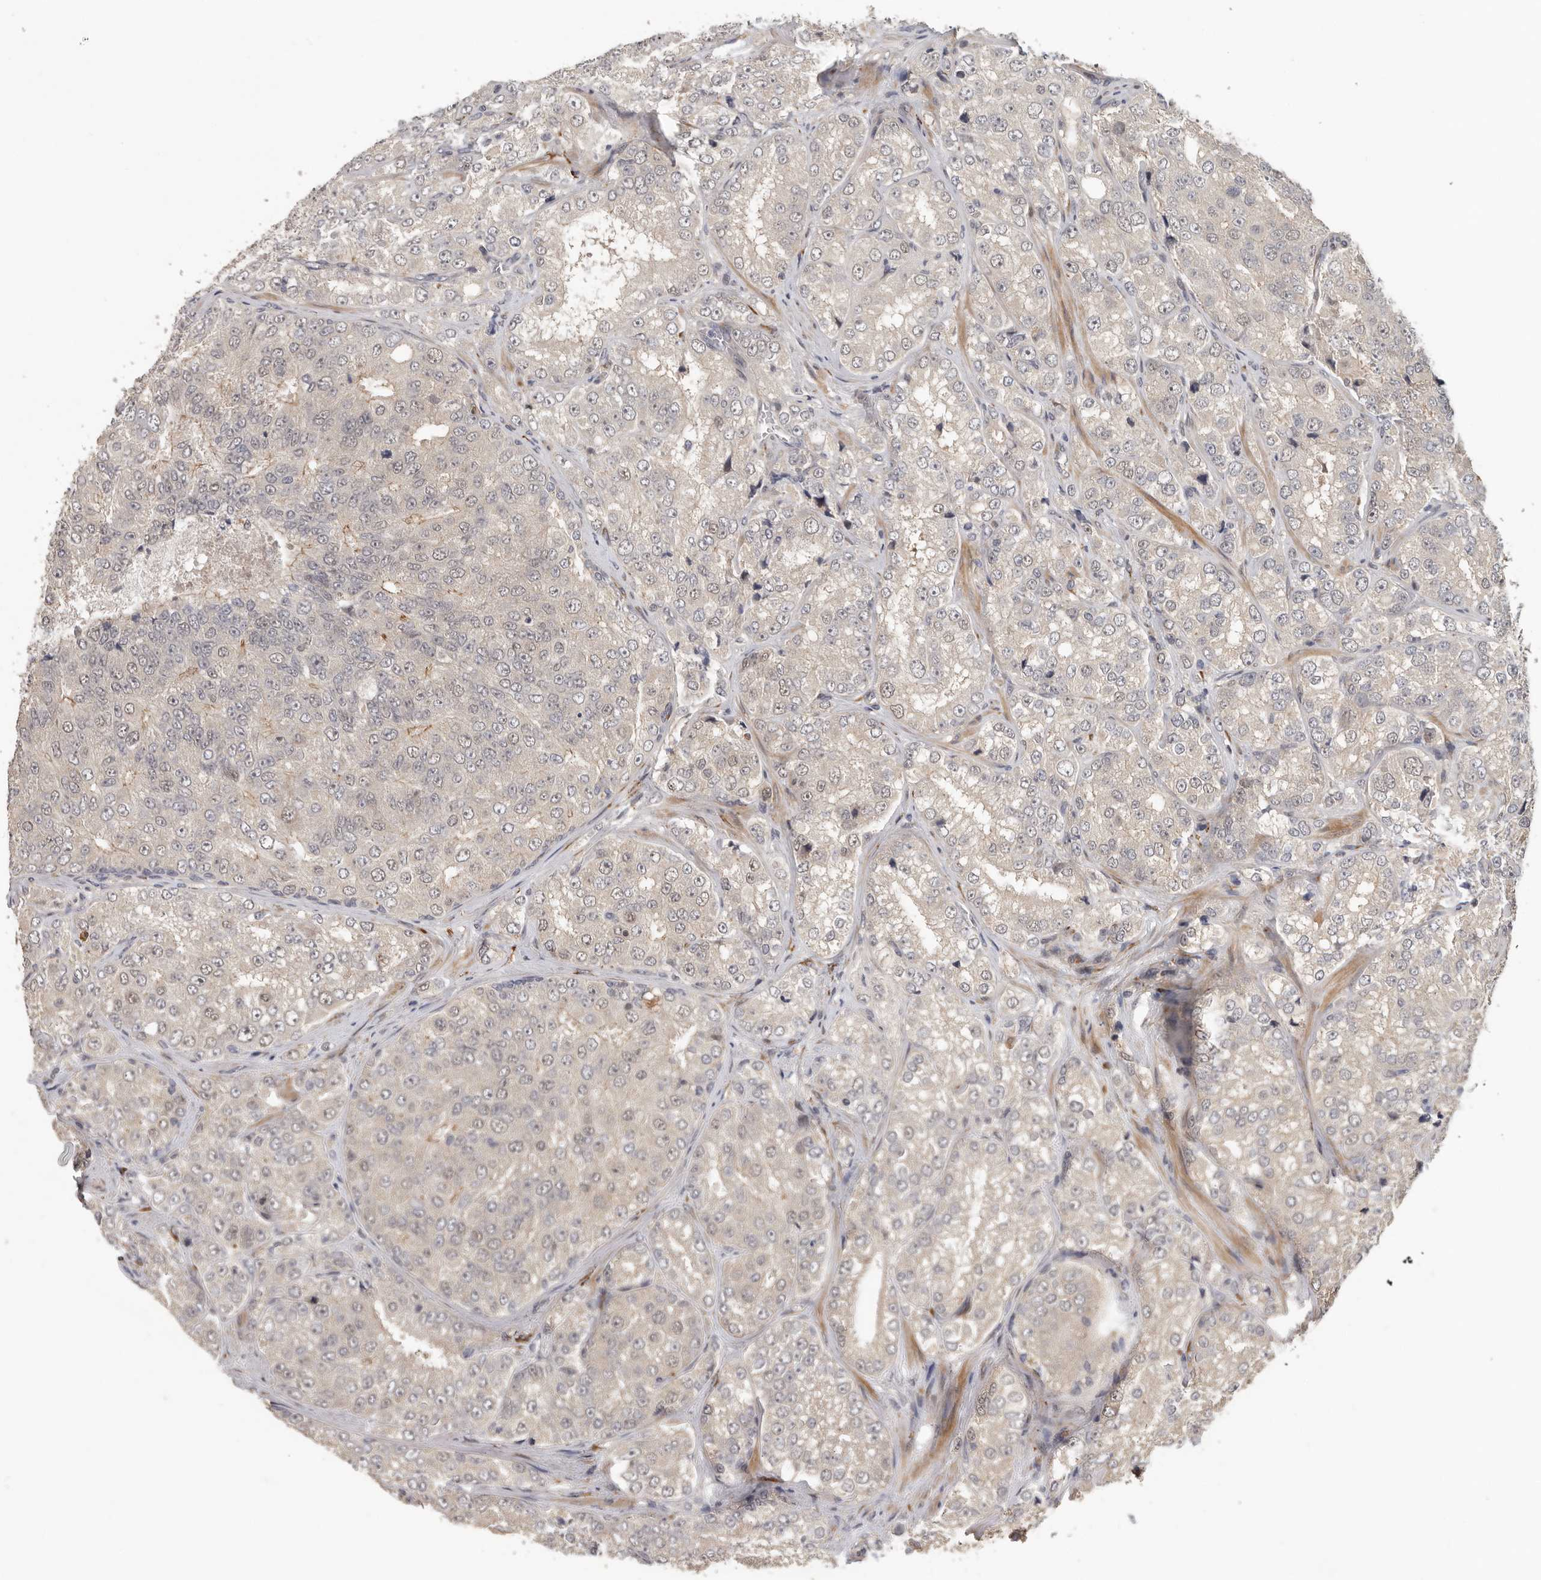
{"staining": {"intensity": "negative", "quantity": "none", "location": "none"}, "tissue": "prostate cancer", "cell_type": "Tumor cells", "image_type": "cancer", "snomed": [{"axis": "morphology", "description": "Adenocarcinoma, High grade"}, {"axis": "topography", "description": "Prostate"}], "caption": "The micrograph reveals no staining of tumor cells in prostate cancer (adenocarcinoma (high-grade)).", "gene": "HENMT1", "patient": {"sex": "male", "age": 58}}